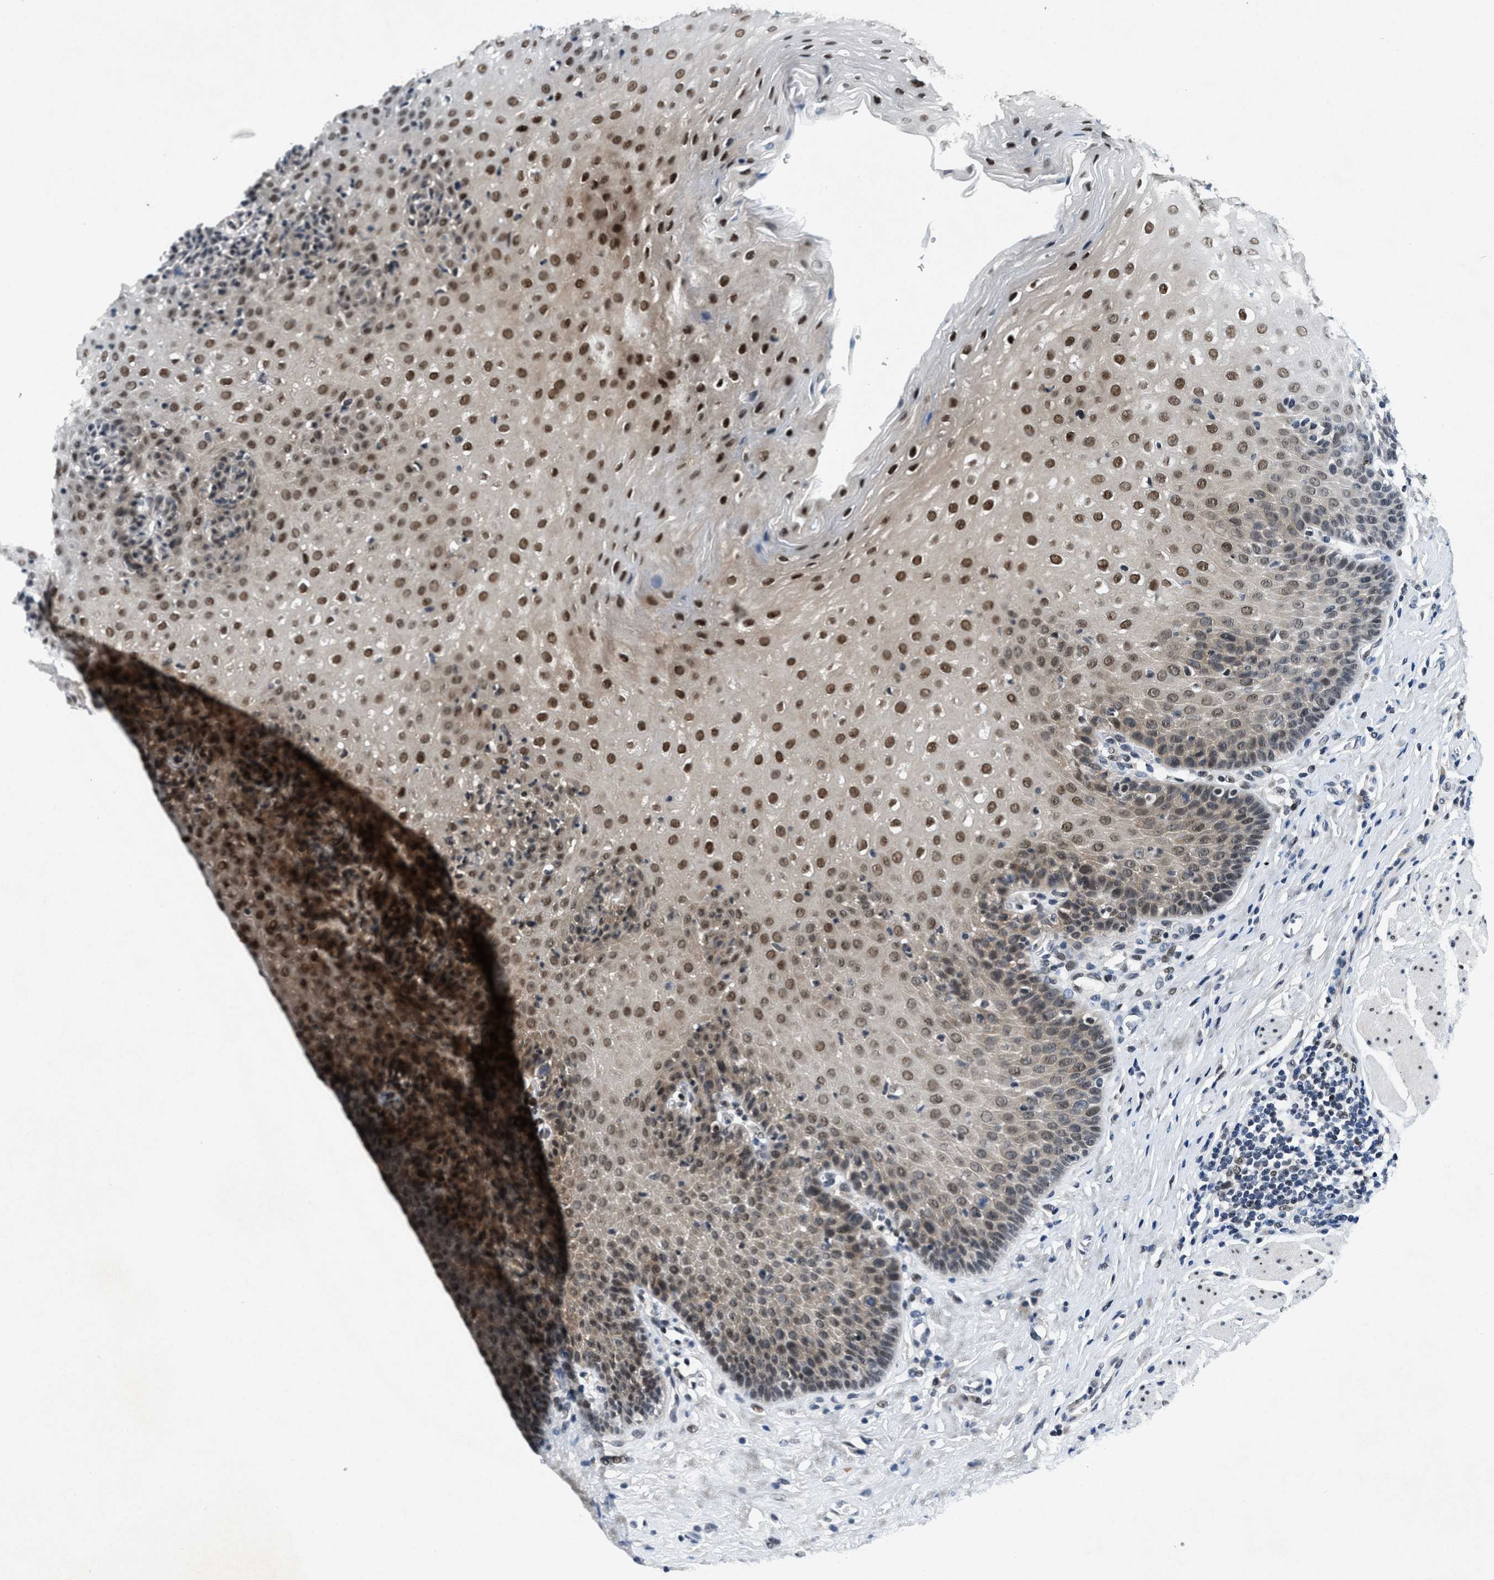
{"staining": {"intensity": "strong", "quantity": ">75%", "location": "nuclear"}, "tissue": "esophagus", "cell_type": "Squamous epithelial cells", "image_type": "normal", "snomed": [{"axis": "morphology", "description": "Normal tissue, NOS"}, {"axis": "topography", "description": "Esophagus"}], "caption": "Immunohistochemistry (IHC) (DAB (3,3'-diaminobenzidine)) staining of unremarkable esophagus demonstrates strong nuclear protein expression in approximately >75% of squamous epithelial cells. (brown staining indicates protein expression, while blue staining denotes nuclei).", "gene": "NCOA1", "patient": {"sex": "female", "age": 61}}